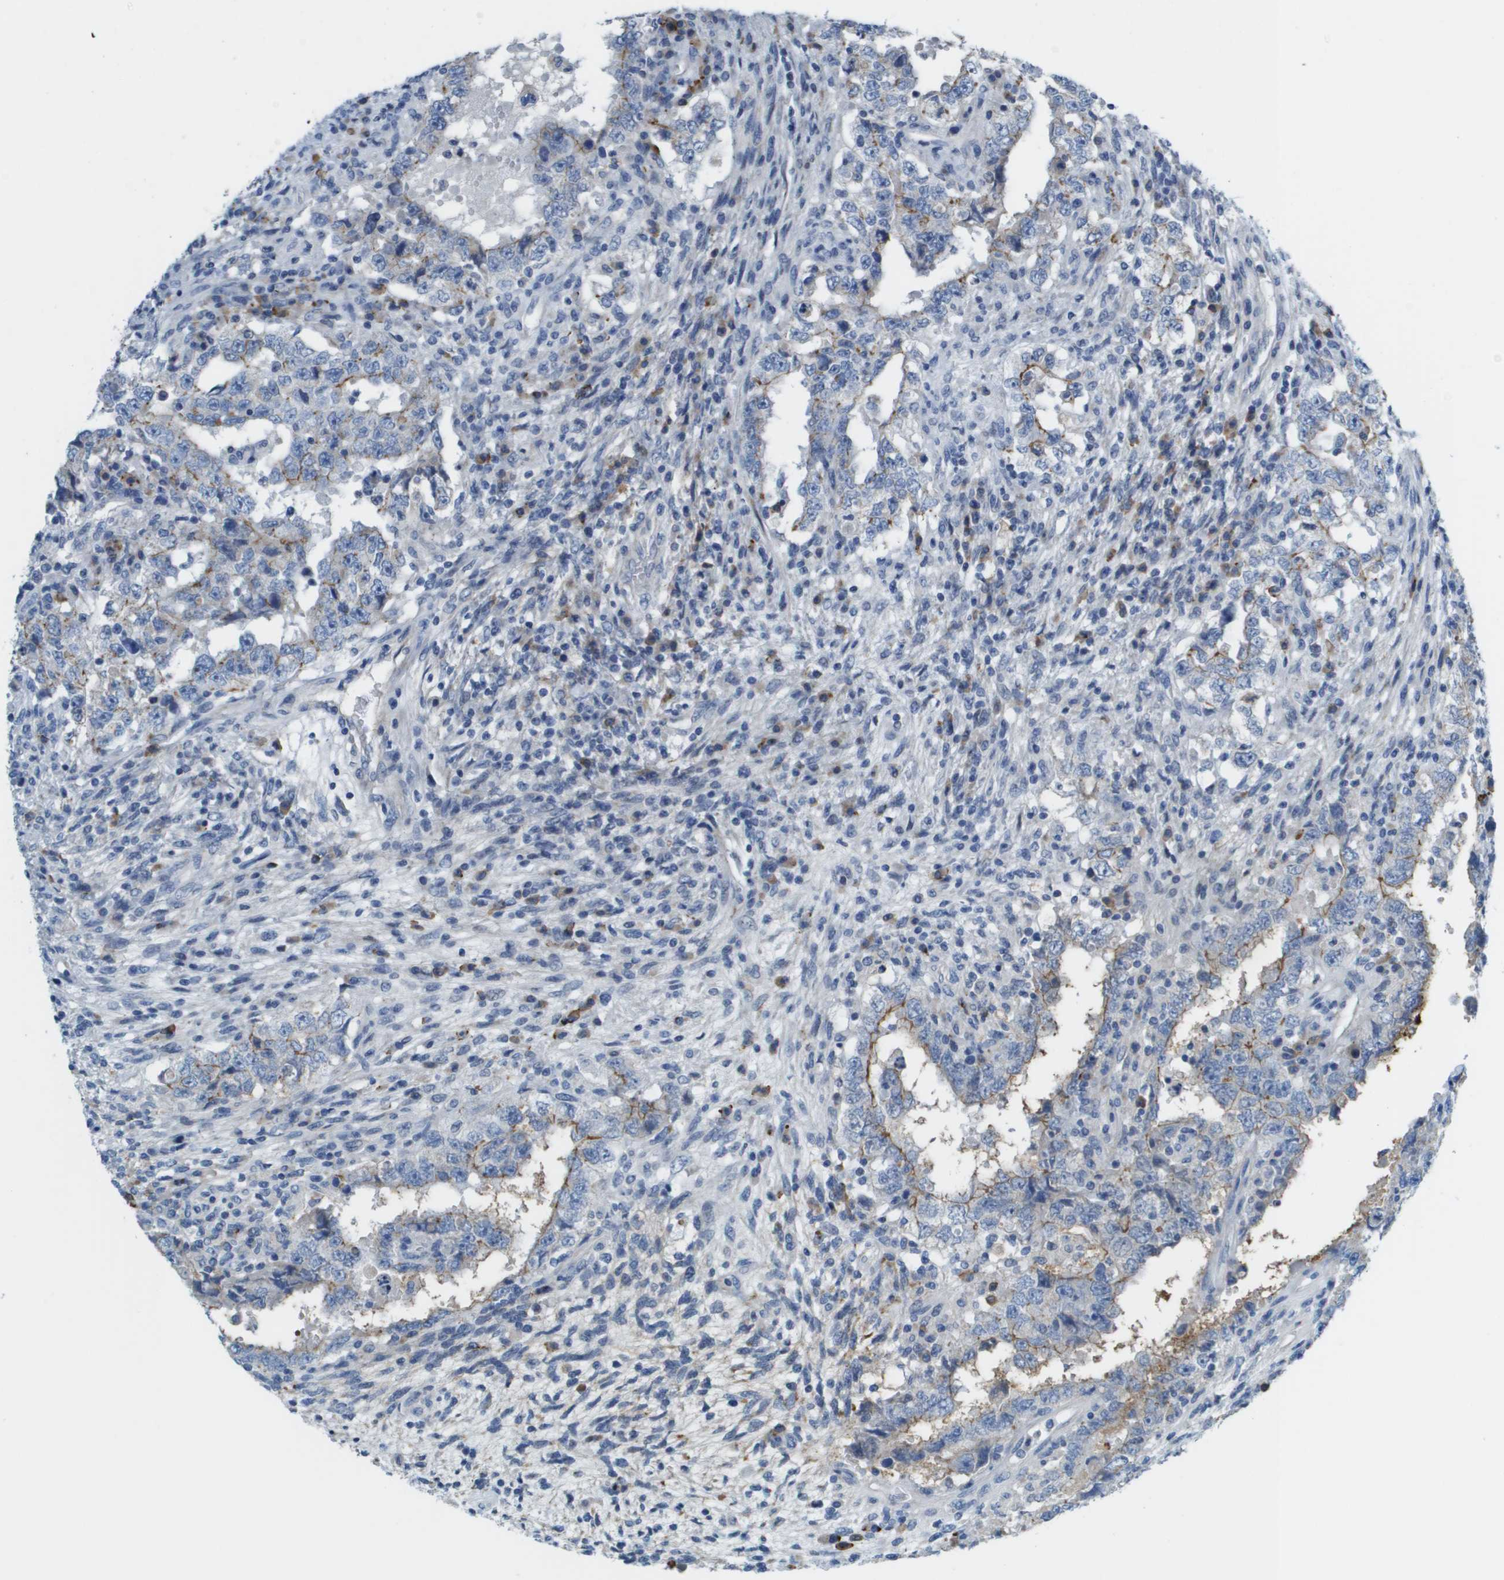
{"staining": {"intensity": "weak", "quantity": "<25%", "location": "cytoplasmic/membranous"}, "tissue": "testis cancer", "cell_type": "Tumor cells", "image_type": "cancer", "snomed": [{"axis": "morphology", "description": "Carcinoma, Embryonal, NOS"}, {"axis": "topography", "description": "Testis"}], "caption": "Tumor cells are negative for brown protein staining in testis cancer. (Immunohistochemistry (ihc), brightfield microscopy, high magnification).", "gene": "SDC1", "patient": {"sex": "male", "age": 26}}